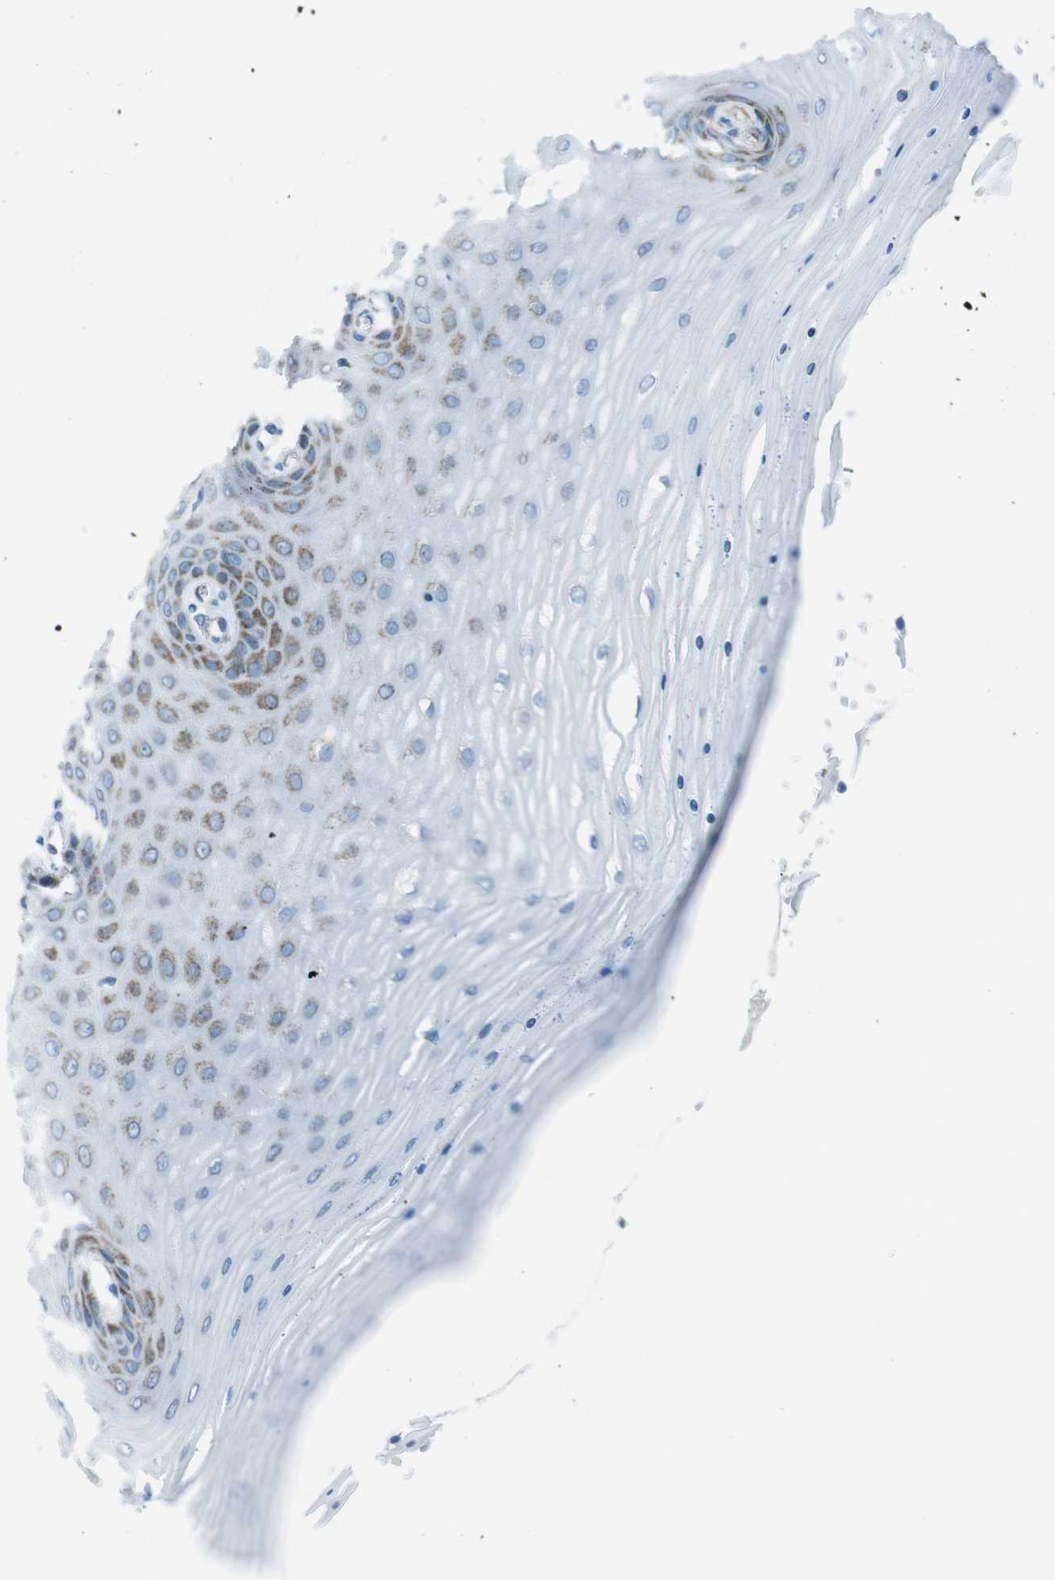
{"staining": {"intensity": "moderate", "quantity": "25%-75%", "location": "cytoplasmic/membranous"}, "tissue": "cervix", "cell_type": "Glandular cells", "image_type": "normal", "snomed": [{"axis": "morphology", "description": "Normal tissue, NOS"}, {"axis": "topography", "description": "Cervix"}], "caption": "Cervix stained for a protein displays moderate cytoplasmic/membranous positivity in glandular cells. The protein is shown in brown color, while the nuclei are stained blue.", "gene": "DNAJA3", "patient": {"sex": "female", "age": 55}}